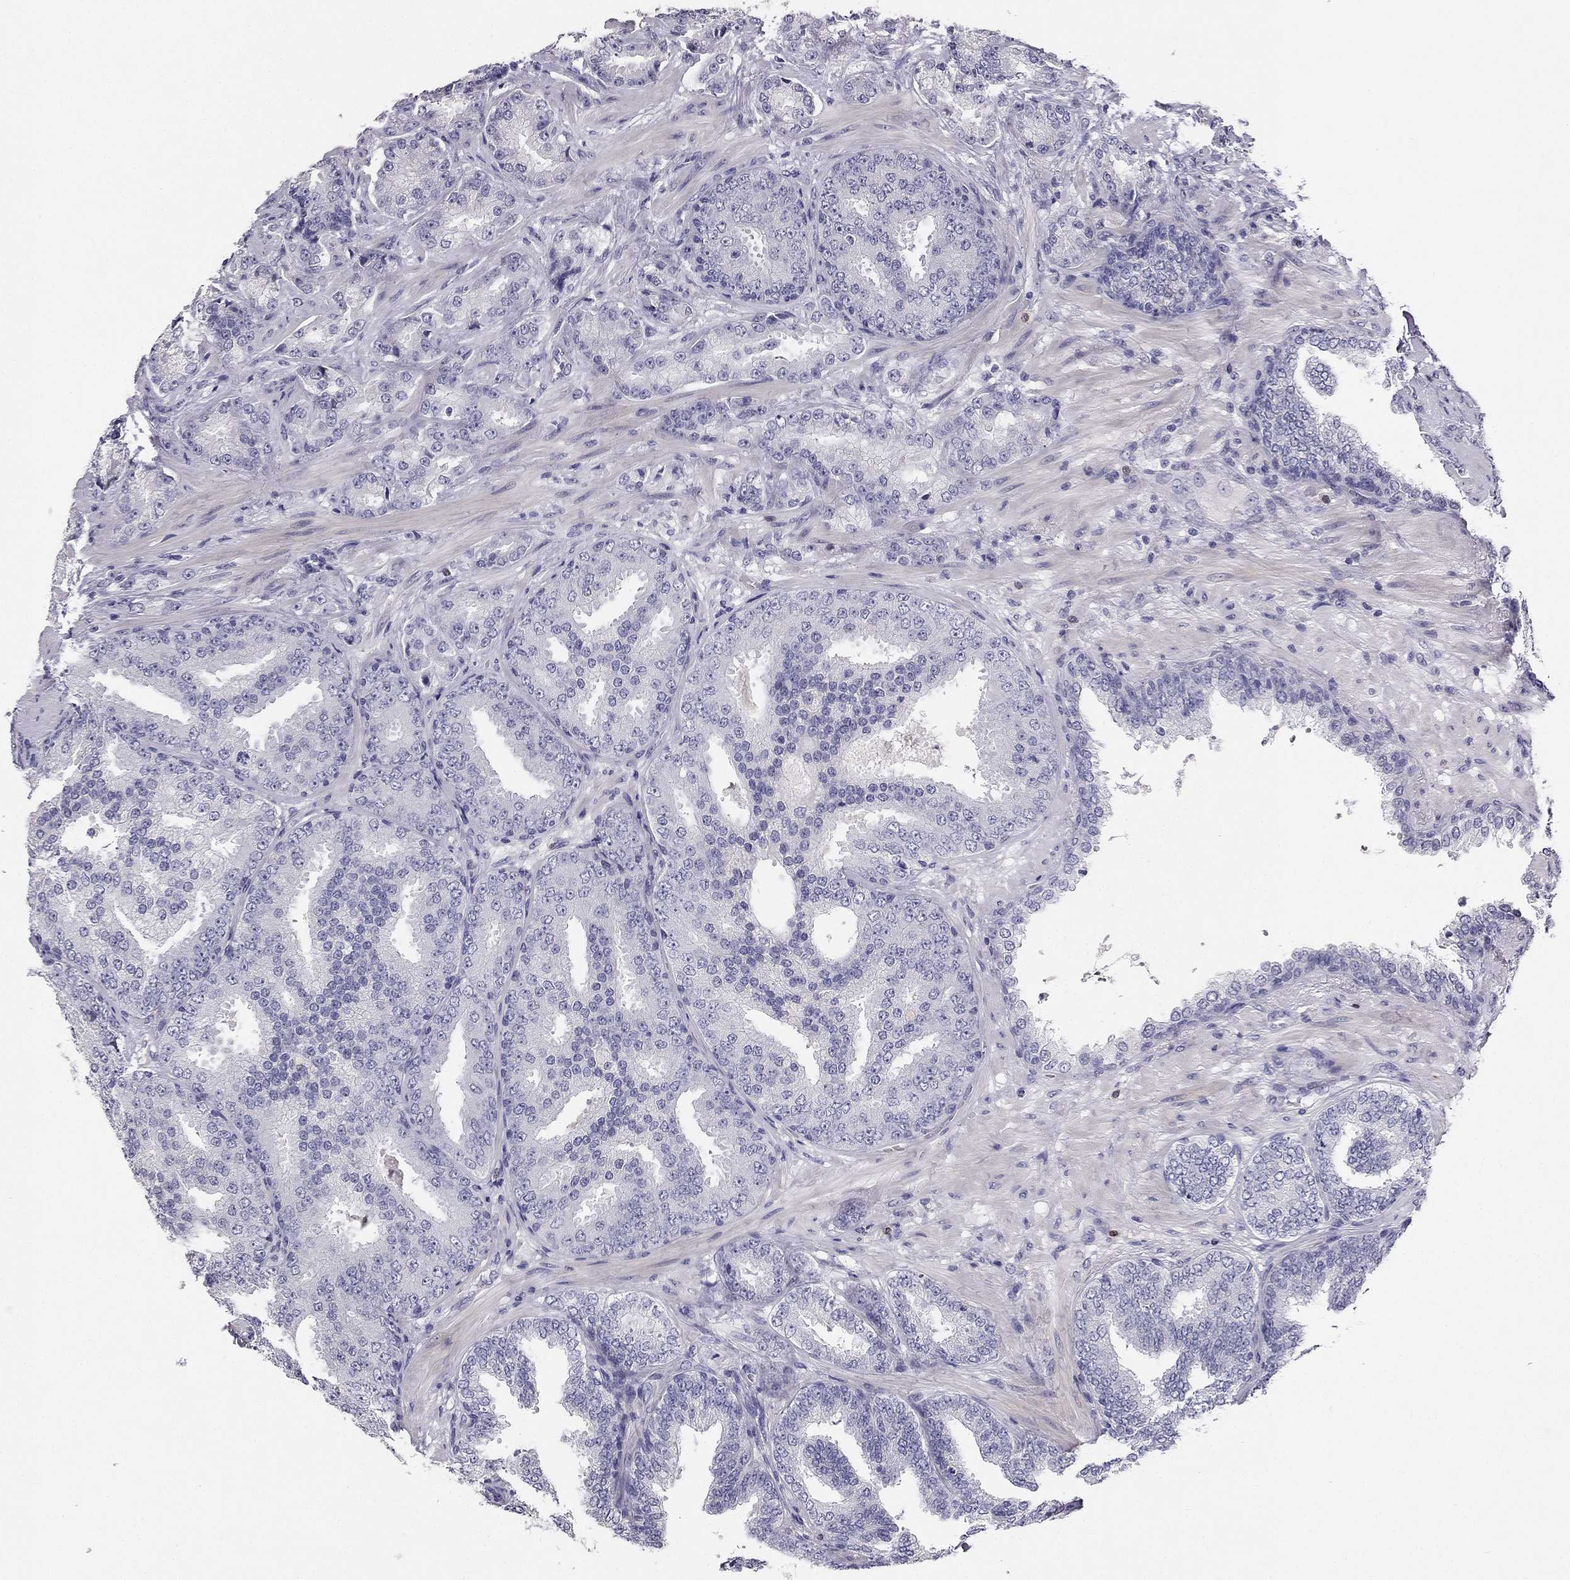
{"staining": {"intensity": "negative", "quantity": "none", "location": "none"}, "tissue": "prostate cancer", "cell_type": "Tumor cells", "image_type": "cancer", "snomed": [{"axis": "morphology", "description": "Adenocarcinoma, Low grade"}, {"axis": "topography", "description": "Prostate"}], "caption": "Immunohistochemistry micrograph of neoplastic tissue: low-grade adenocarcinoma (prostate) stained with DAB displays no significant protein expression in tumor cells. The staining was performed using DAB to visualize the protein expression in brown, while the nuclei were stained in blue with hematoxylin (Magnification: 20x).", "gene": "CALB2", "patient": {"sex": "male", "age": 68}}